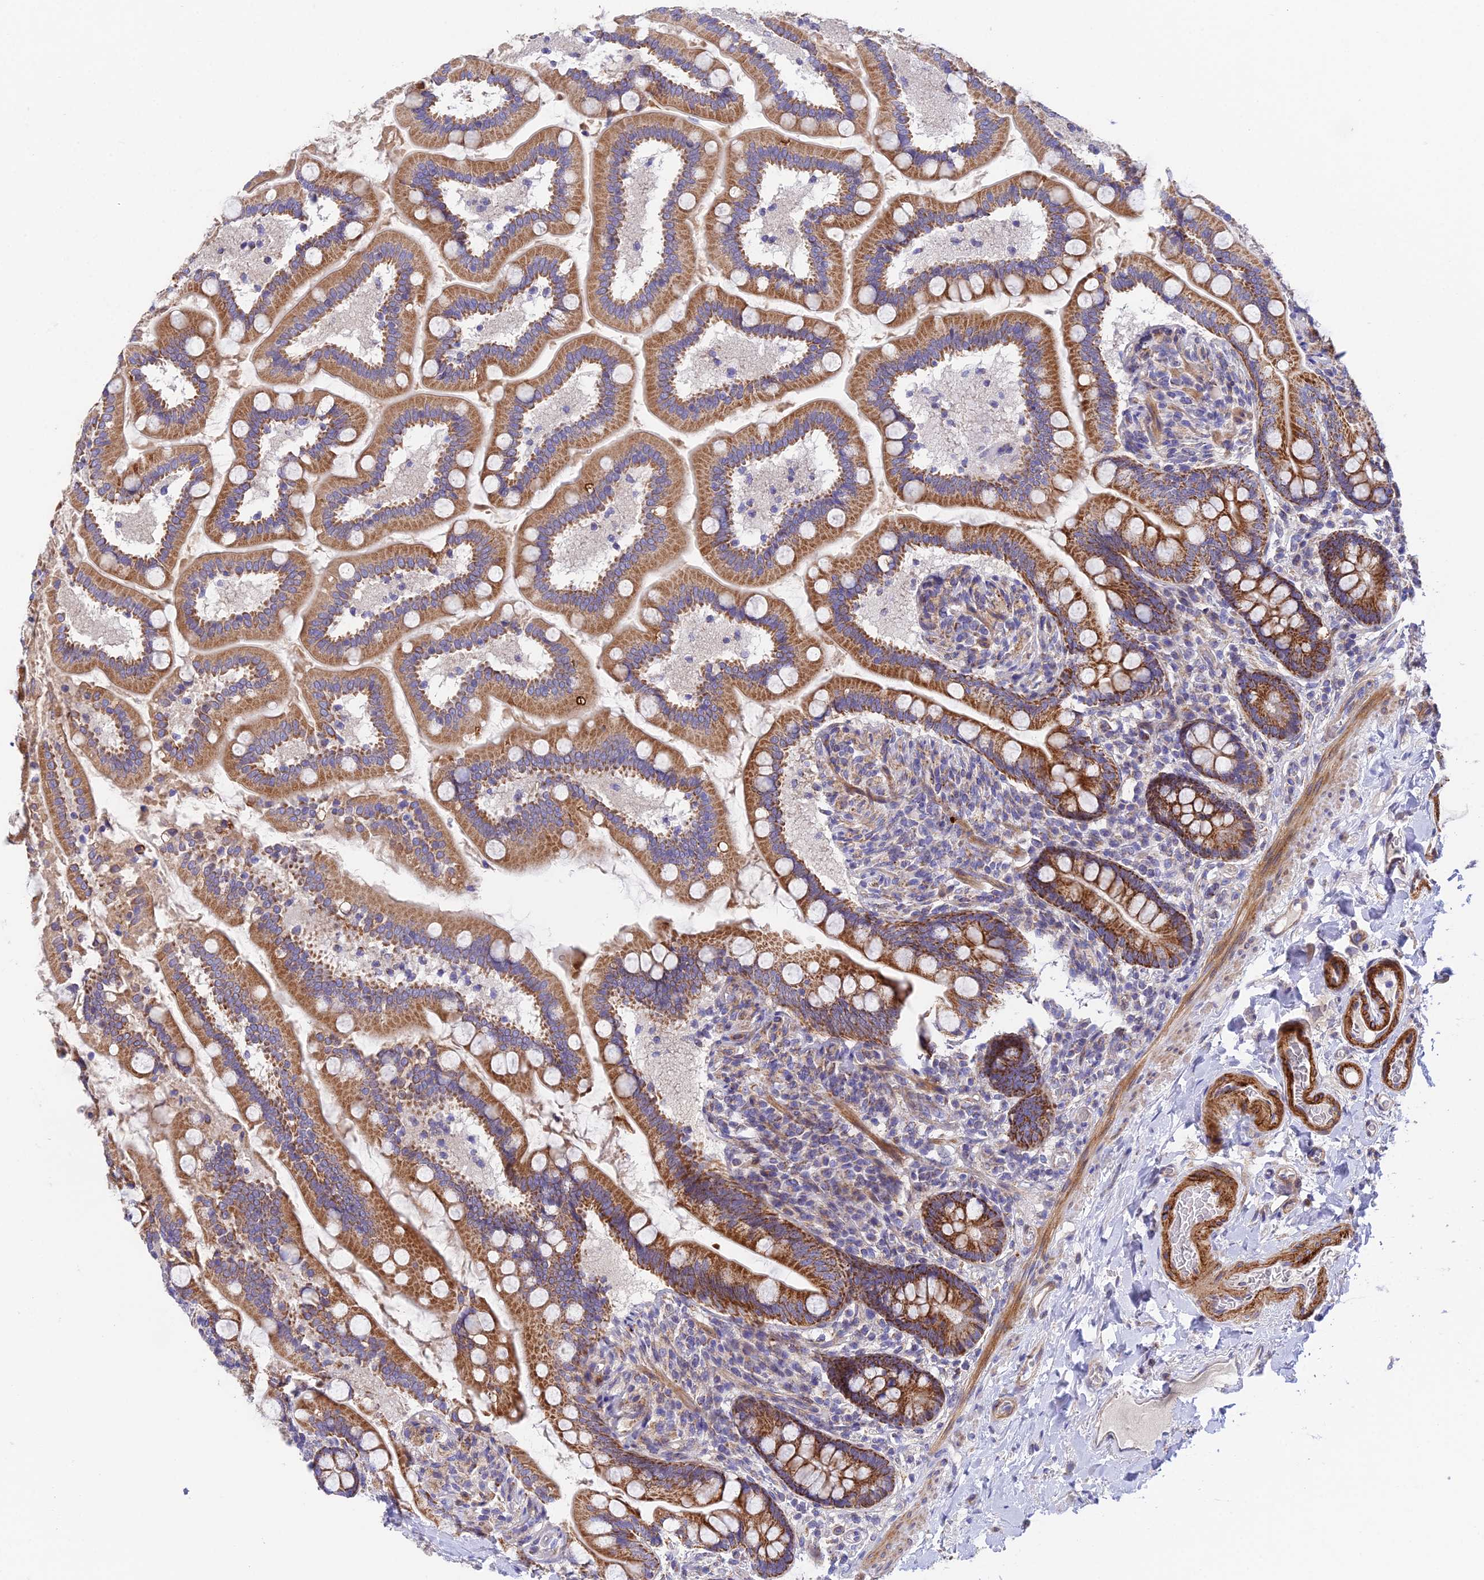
{"staining": {"intensity": "strong", "quantity": ">75%", "location": "cytoplasmic/membranous"}, "tissue": "small intestine", "cell_type": "Glandular cells", "image_type": "normal", "snomed": [{"axis": "morphology", "description": "Normal tissue, NOS"}, {"axis": "topography", "description": "Small intestine"}], "caption": "A brown stain highlights strong cytoplasmic/membranous expression of a protein in glandular cells of normal small intestine. (IHC, brightfield microscopy, high magnification).", "gene": "CSPG4", "patient": {"sex": "female", "age": 64}}